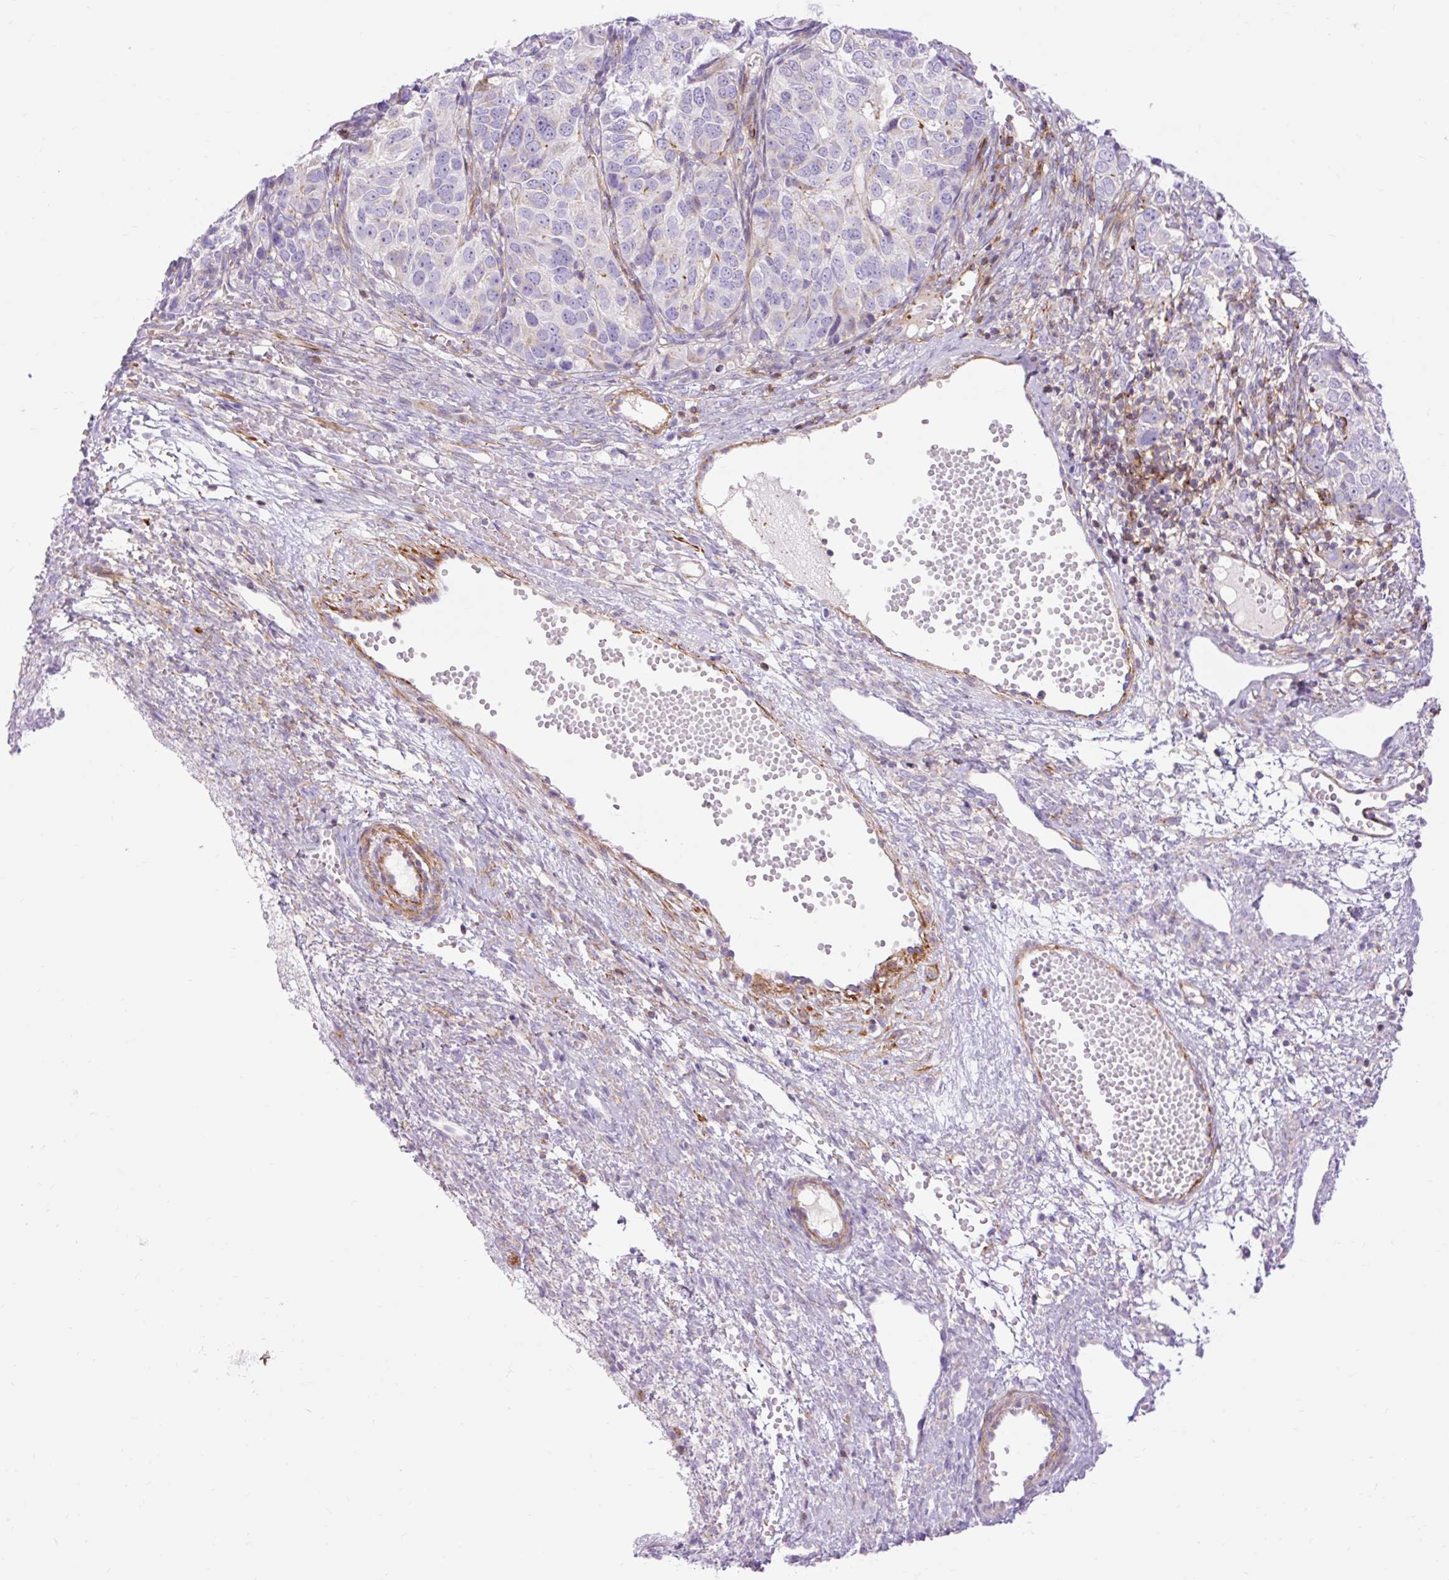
{"staining": {"intensity": "negative", "quantity": "none", "location": "none"}, "tissue": "ovarian cancer", "cell_type": "Tumor cells", "image_type": "cancer", "snomed": [{"axis": "morphology", "description": "Carcinoma, endometroid"}, {"axis": "topography", "description": "Ovary"}], "caption": "Endometroid carcinoma (ovarian) was stained to show a protein in brown. There is no significant staining in tumor cells. (DAB (3,3'-diaminobenzidine) immunohistochemistry (IHC) visualized using brightfield microscopy, high magnification).", "gene": "CORO7-PAM16", "patient": {"sex": "female", "age": 51}}